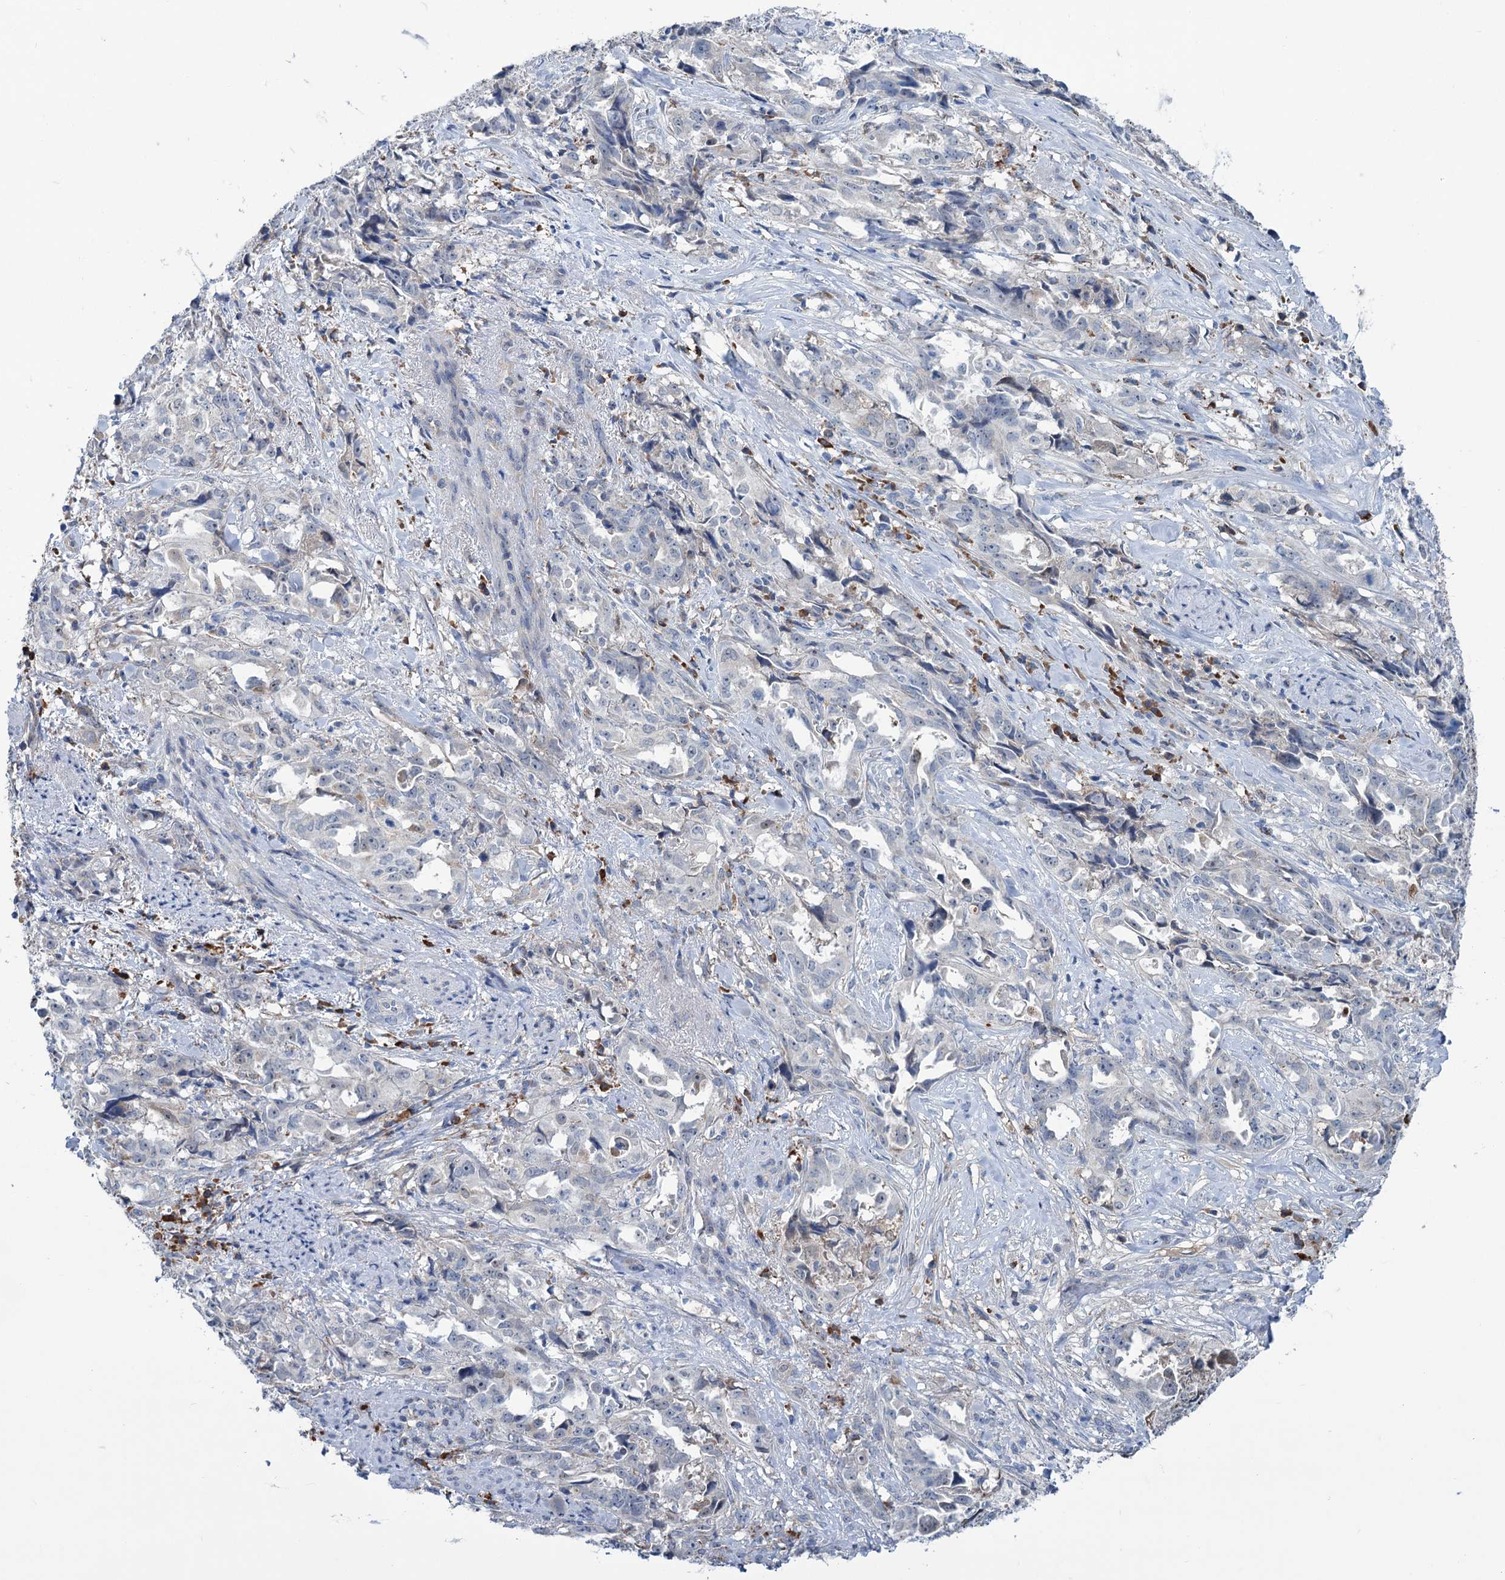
{"staining": {"intensity": "negative", "quantity": "none", "location": "none"}, "tissue": "endometrial cancer", "cell_type": "Tumor cells", "image_type": "cancer", "snomed": [{"axis": "morphology", "description": "Adenocarcinoma, NOS"}, {"axis": "topography", "description": "Endometrium"}], "caption": "Human endometrial adenocarcinoma stained for a protein using immunohistochemistry (IHC) shows no expression in tumor cells.", "gene": "LPIN1", "patient": {"sex": "female", "age": 65}}